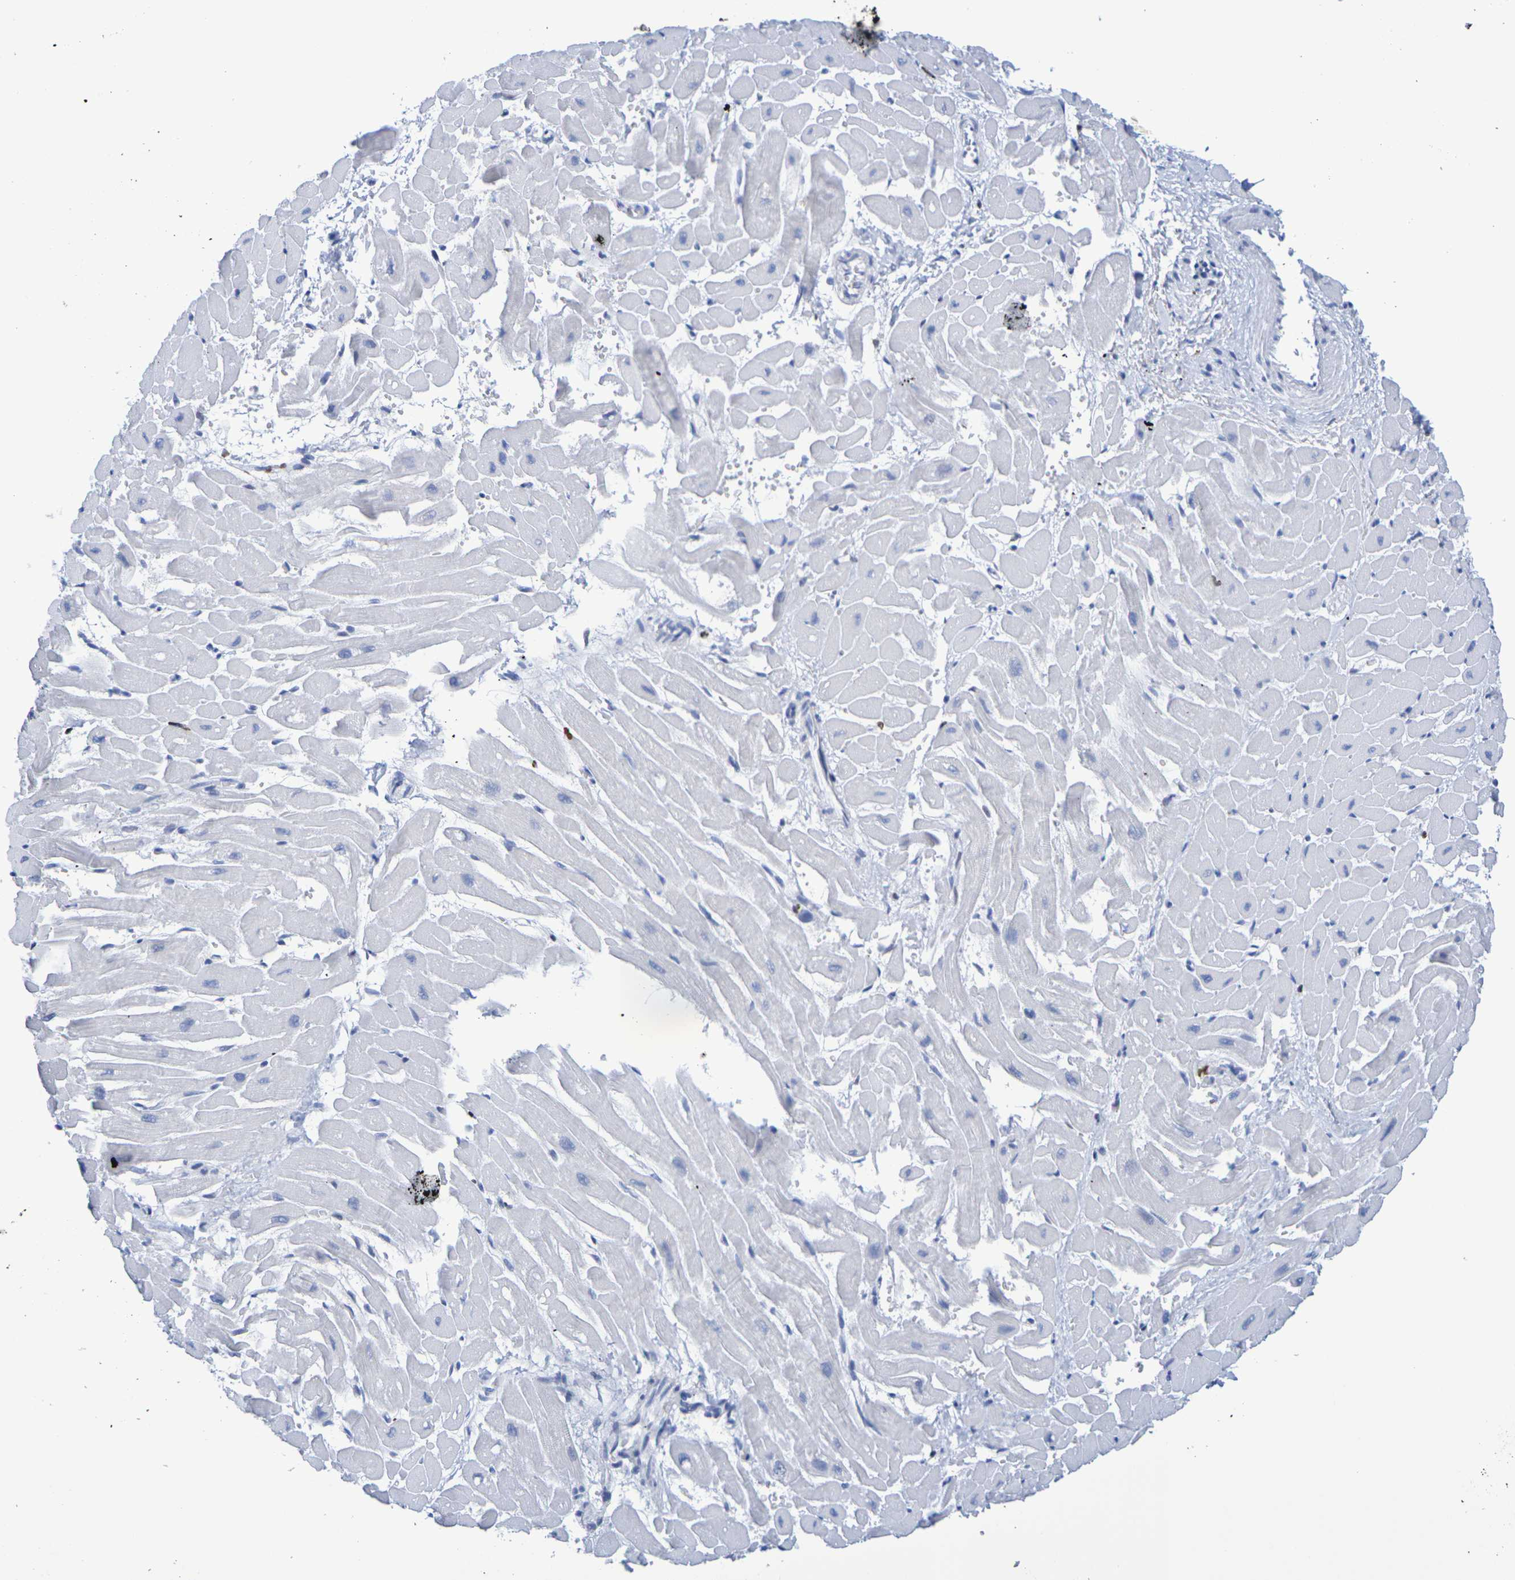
{"staining": {"intensity": "negative", "quantity": "none", "location": "none"}, "tissue": "heart muscle", "cell_type": "Cardiomyocytes", "image_type": "normal", "snomed": [{"axis": "morphology", "description": "Normal tissue, NOS"}, {"axis": "topography", "description": "Heart"}], "caption": "Normal heart muscle was stained to show a protein in brown. There is no significant expression in cardiomyocytes.", "gene": "H1", "patient": {"sex": "male", "age": 45}}